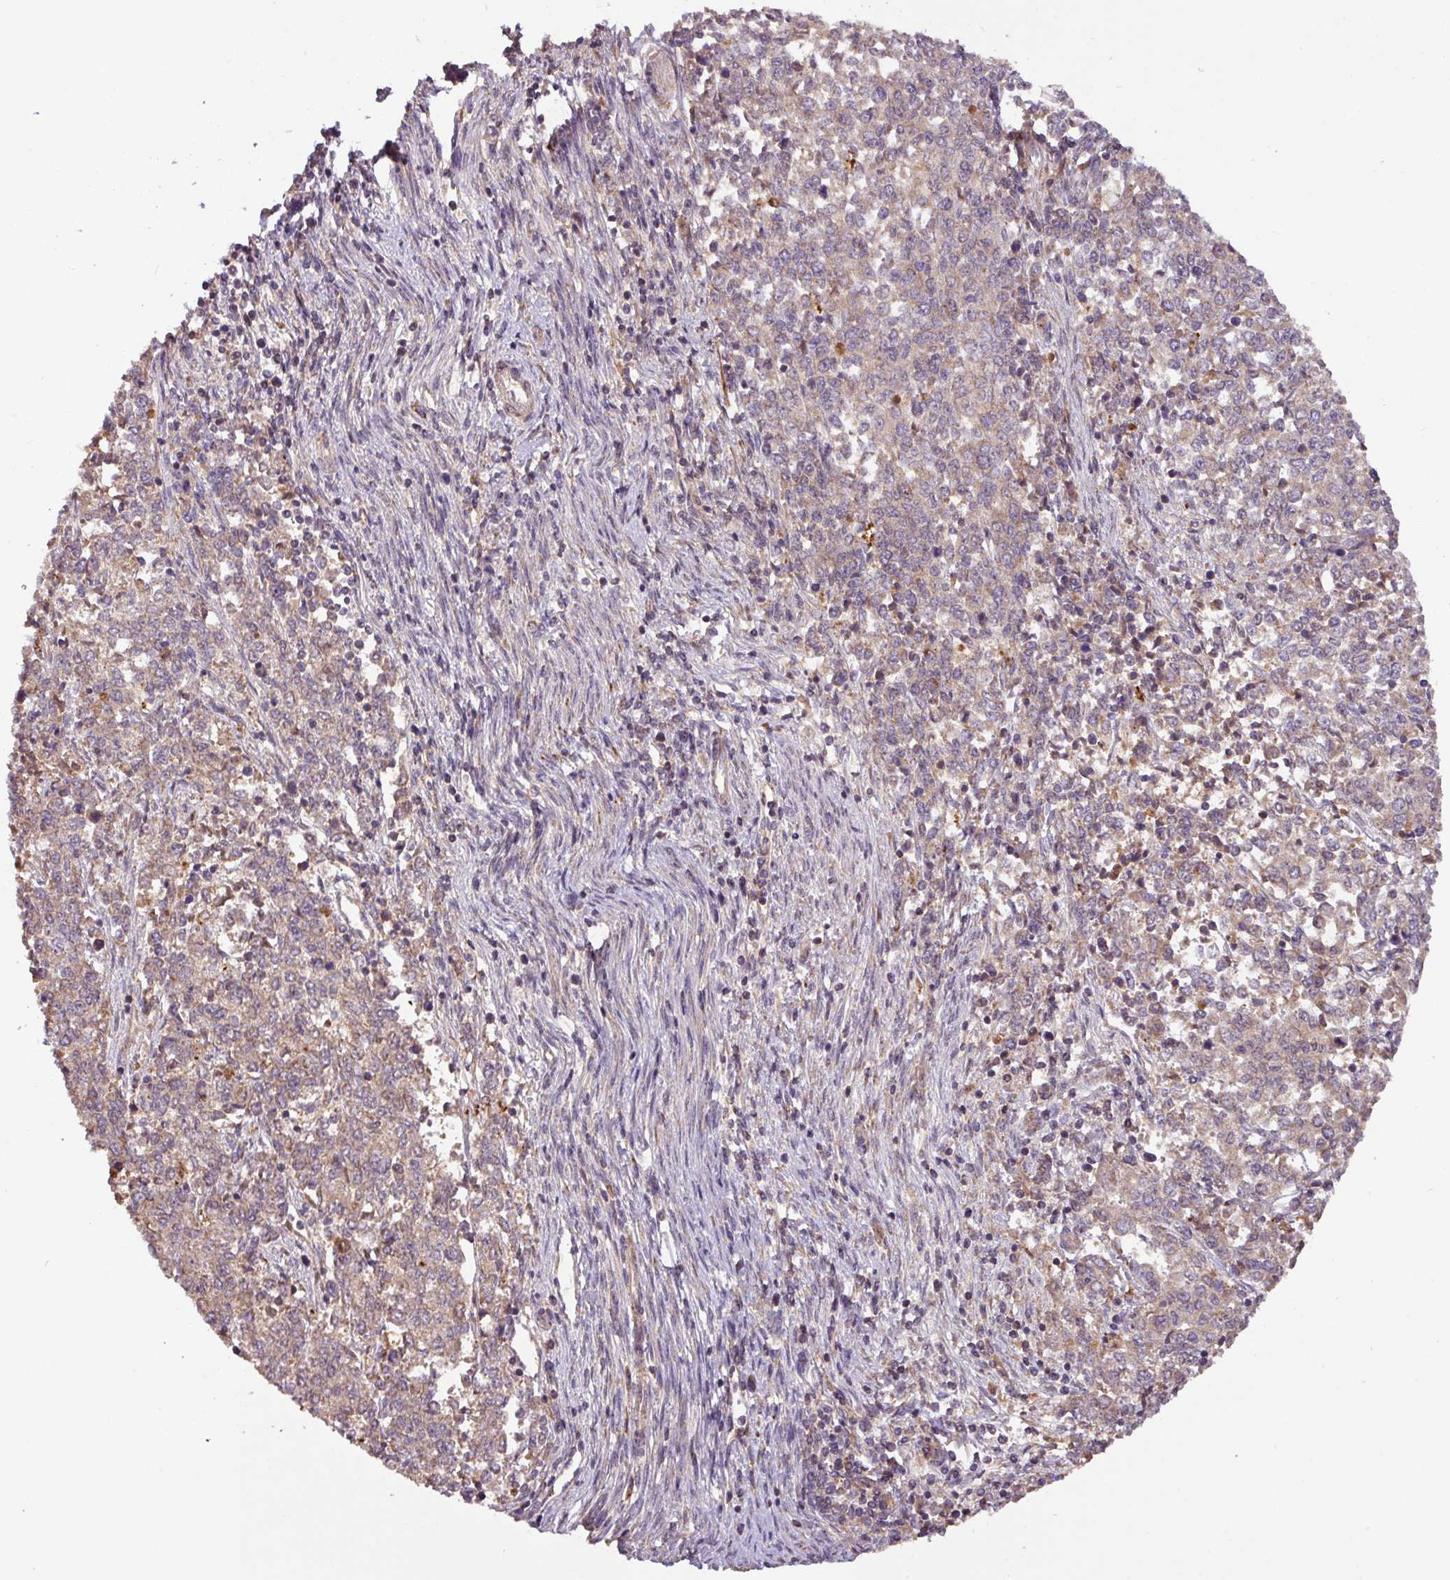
{"staining": {"intensity": "weak", "quantity": ">75%", "location": "cytoplasmic/membranous"}, "tissue": "endometrial cancer", "cell_type": "Tumor cells", "image_type": "cancer", "snomed": [{"axis": "morphology", "description": "Adenocarcinoma, NOS"}, {"axis": "topography", "description": "Endometrium"}], "caption": "A histopathology image of endometrial cancer stained for a protein shows weak cytoplasmic/membranous brown staining in tumor cells. The staining was performed using DAB (3,3'-diaminobenzidine) to visualize the protein expression in brown, while the nuclei were stained in blue with hematoxylin (Magnification: 20x).", "gene": "YPEL3", "patient": {"sex": "female", "age": 50}}